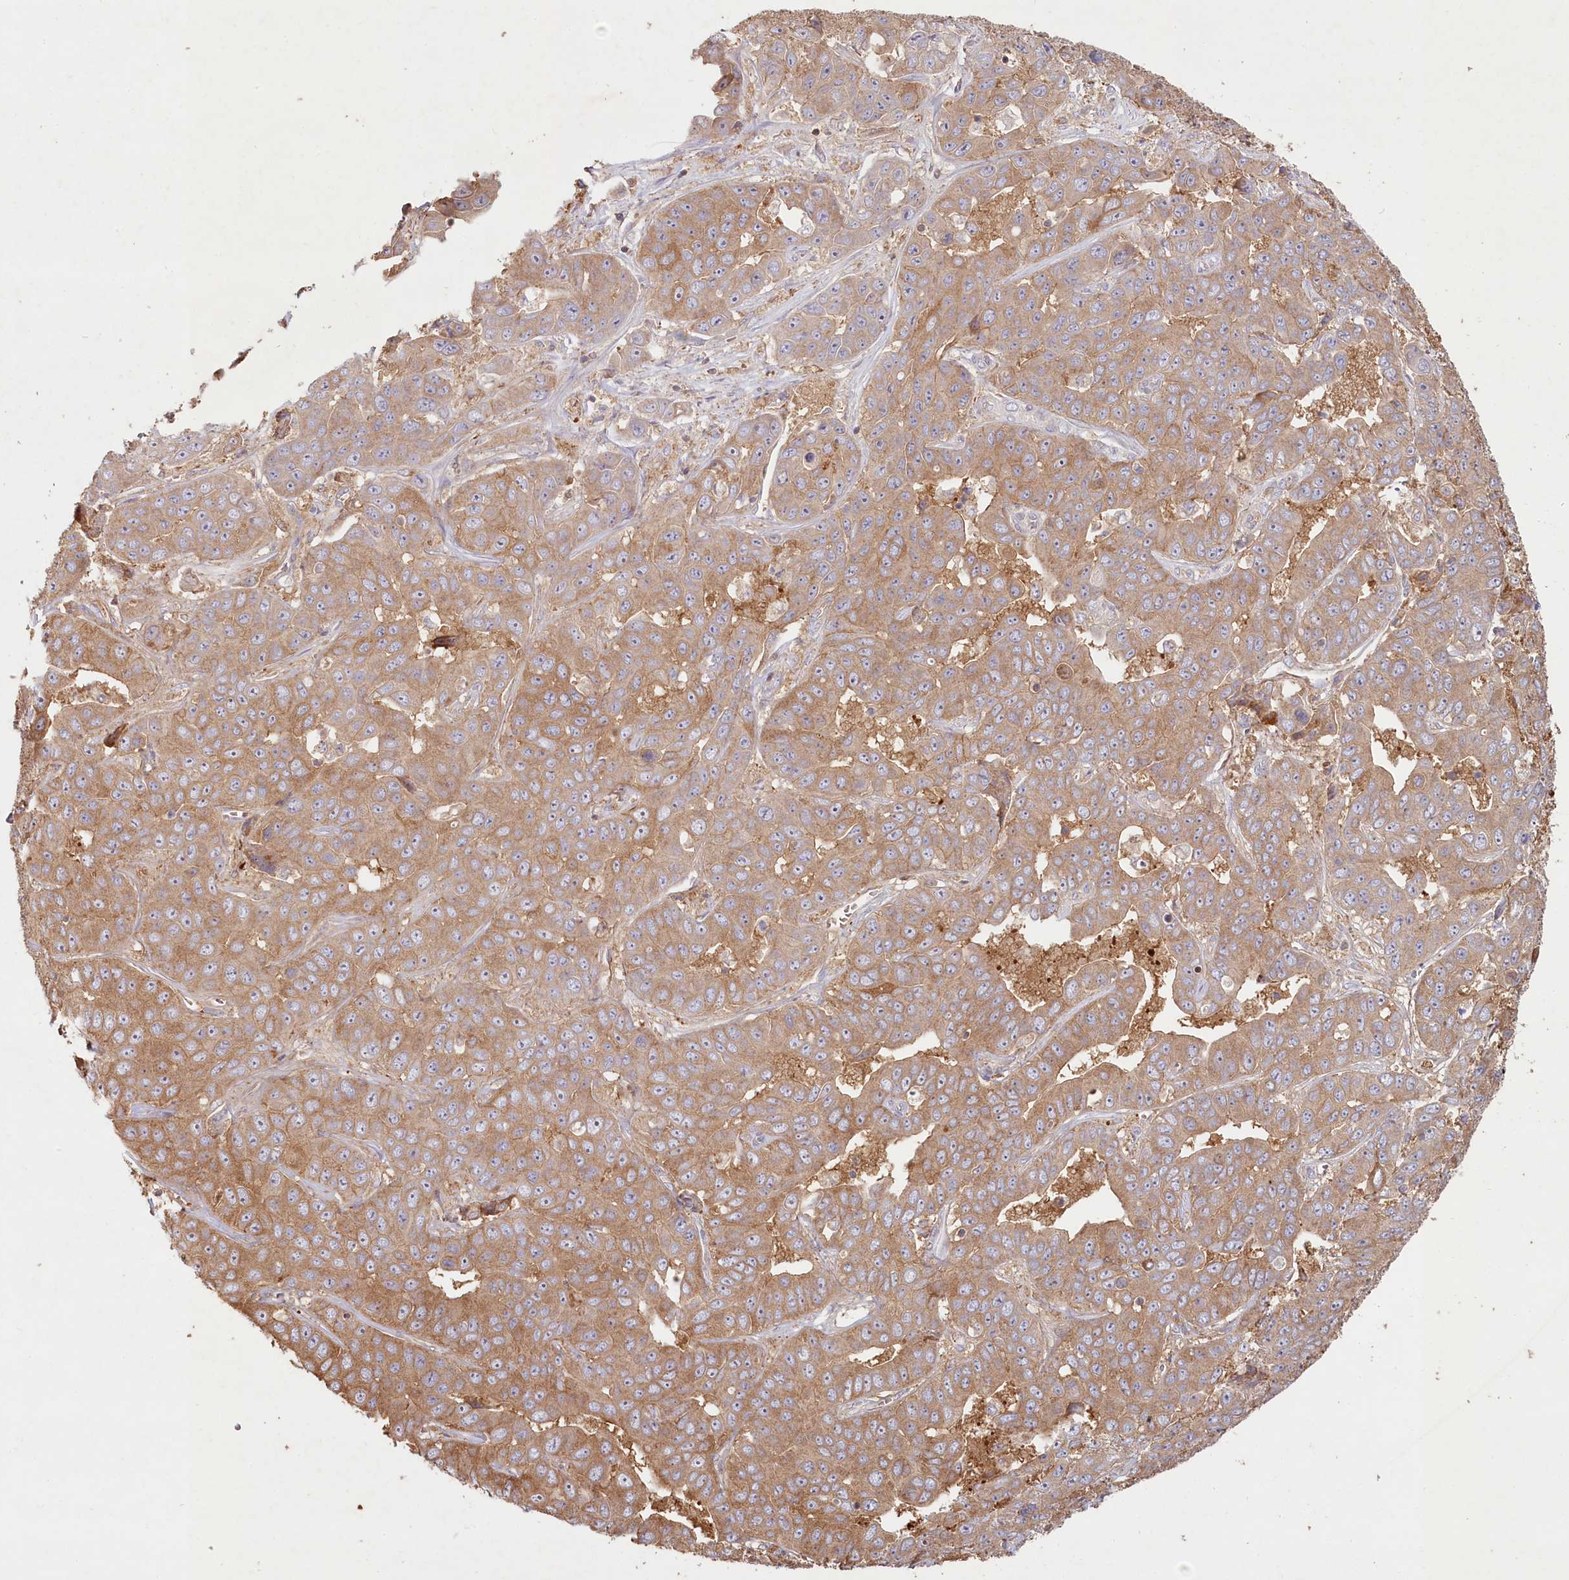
{"staining": {"intensity": "moderate", "quantity": ">75%", "location": "cytoplasmic/membranous"}, "tissue": "liver cancer", "cell_type": "Tumor cells", "image_type": "cancer", "snomed": [{"axis": "morphology", "description": "Cholangiocarcinoma"}, {"axis": "topography", "description": "Liver"}], "caption": "Immunohistochemistry (DAB (3,3'-diaminobenzidine)) staining of human cholangiocarcinoma (liver) demonstrates moderate cytoplasmic/membranous protein expression in about >75% of tumor cells. The staining was performed using DAB (3,3'-diaminobenzidine) to visualize the protein expression in brown, while the nuclei were stained in blue with hematoxylin (Magnification: 20x).", "gene": "HAL", "patient": {"sex": "female", "age": 52}}